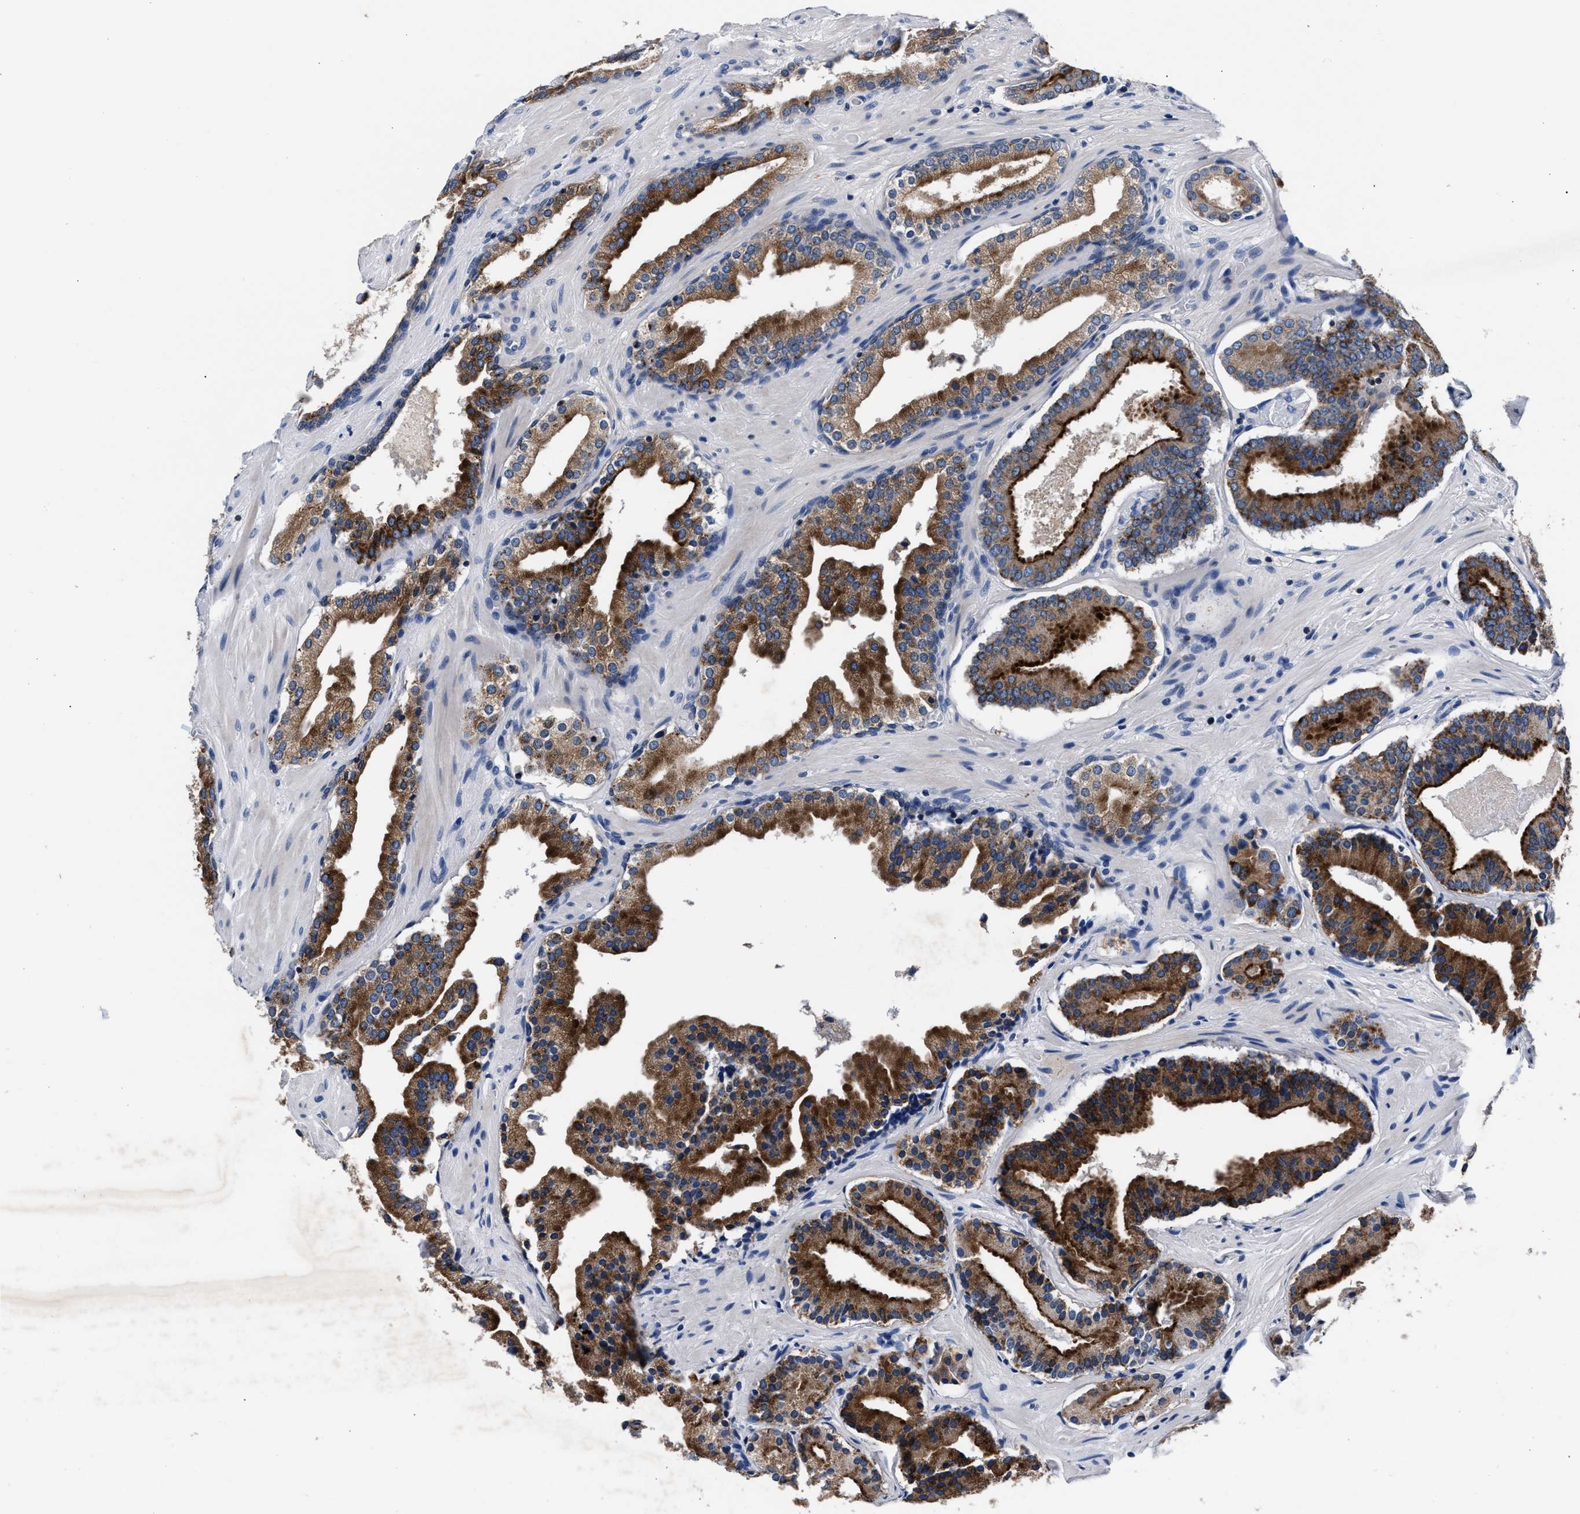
{"staining": {"intensity": "strong", "quantity": ">75%", "location": "cytoplasmic/membranous"}, "tissue": "prostate cancer", "cell_type": "Tumor cells", "image_type": "cancer", "snomed": [{"axis": "morphology", "description": "Adenocarcinoma, Low grade"}, {"axis": "topography", "description": "Prostate"}], "caption": "IHC of prostate cancer (low-grade adenocarcinoma) exhibits high levels of strong cytoplasmic/membranous expression in about >75% of tumor cells.", "gene": "PHF24", "patient": {"sex": "male", "age": 51}}